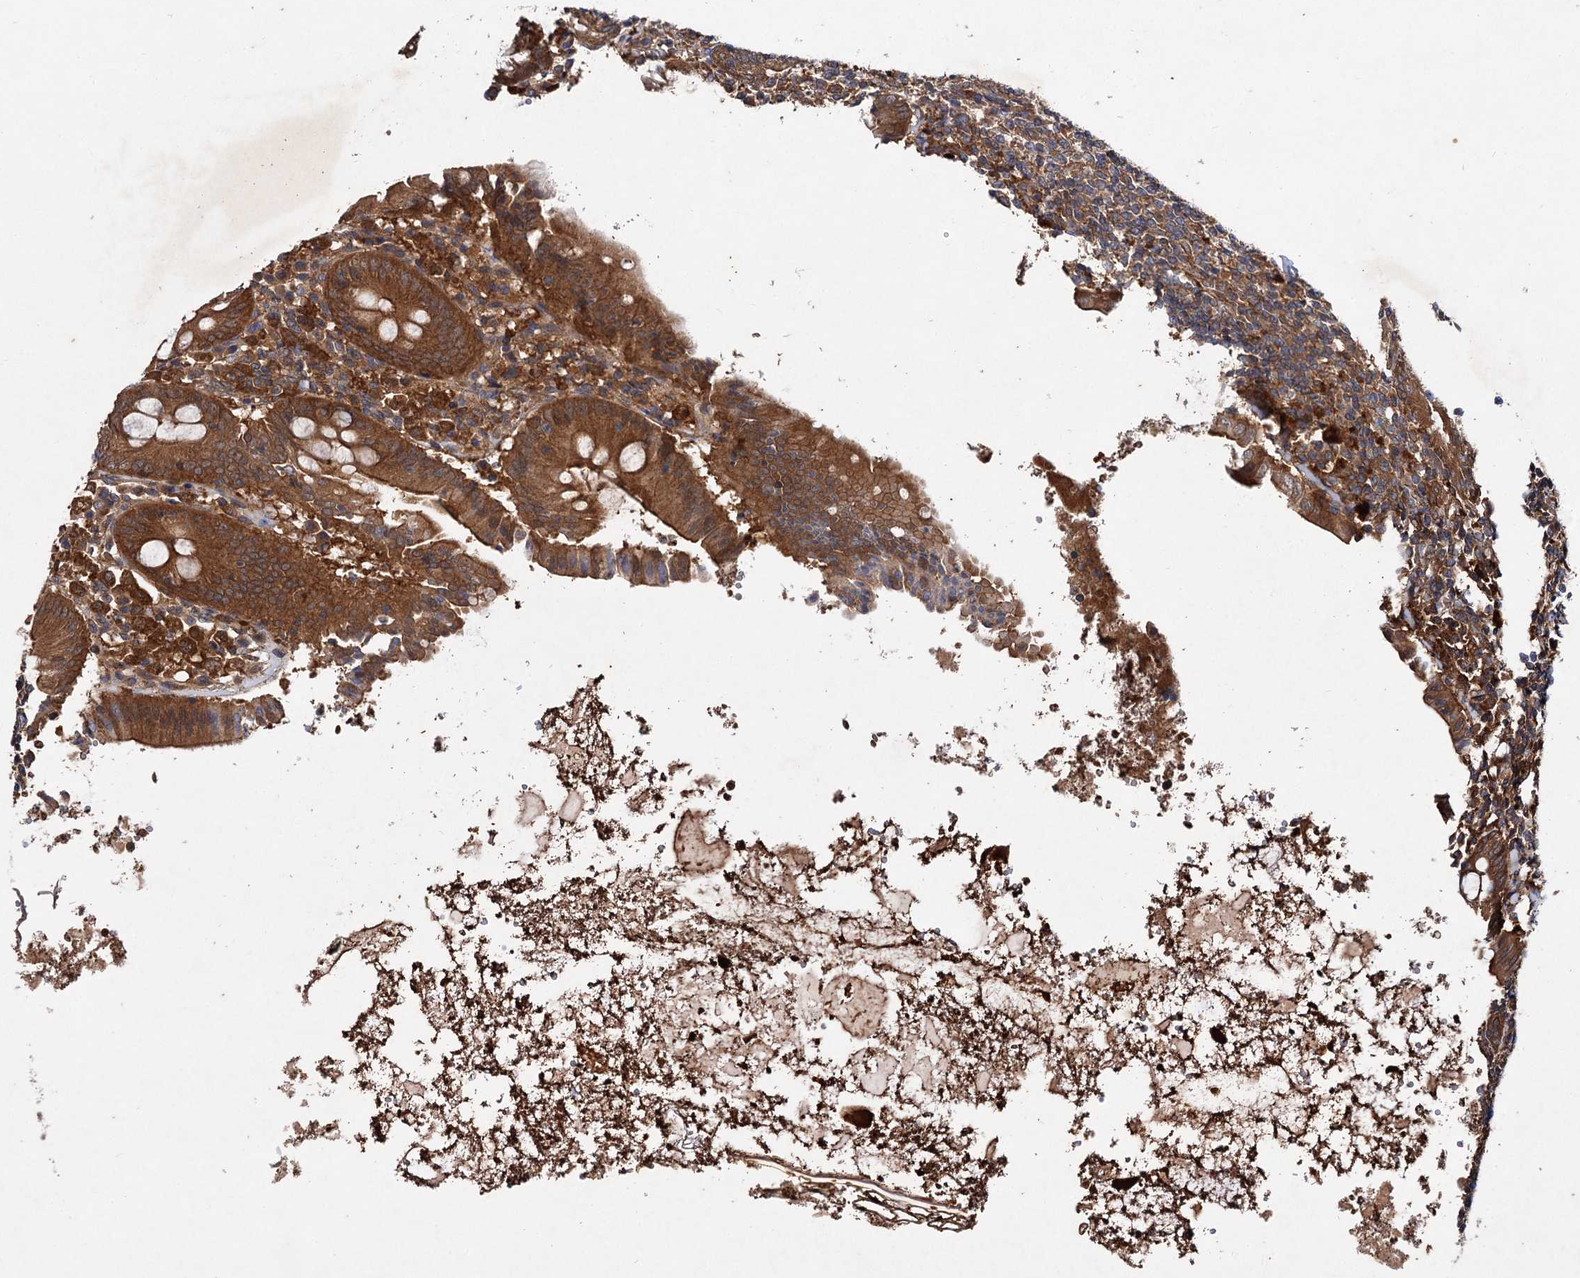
{"staining": {"intensity": "strong", "quantity": ">75%", "location": "cytoplasmic/membranous"}, "tissue": "appendix", "cell_type": "Glandular cells", "image_type": "normal", "snomed": [{"axis": "morphology", "description": "Normal tissue, NOS"}, {"axis": "topography", "description": "Appendix"}], "caption": "Glandular cells reveal high levels of strong cytoplasmic/membranous expression in approximately >75% of cells in benign human appendix. Using DAB (3,3'-diaminobenzidine) (brown) and hematoxylin (blue) stains, captured at high magnification using brightfield microscopy.", "gene": "VPS29", "patient": {"sex": "female", "age": 54}}